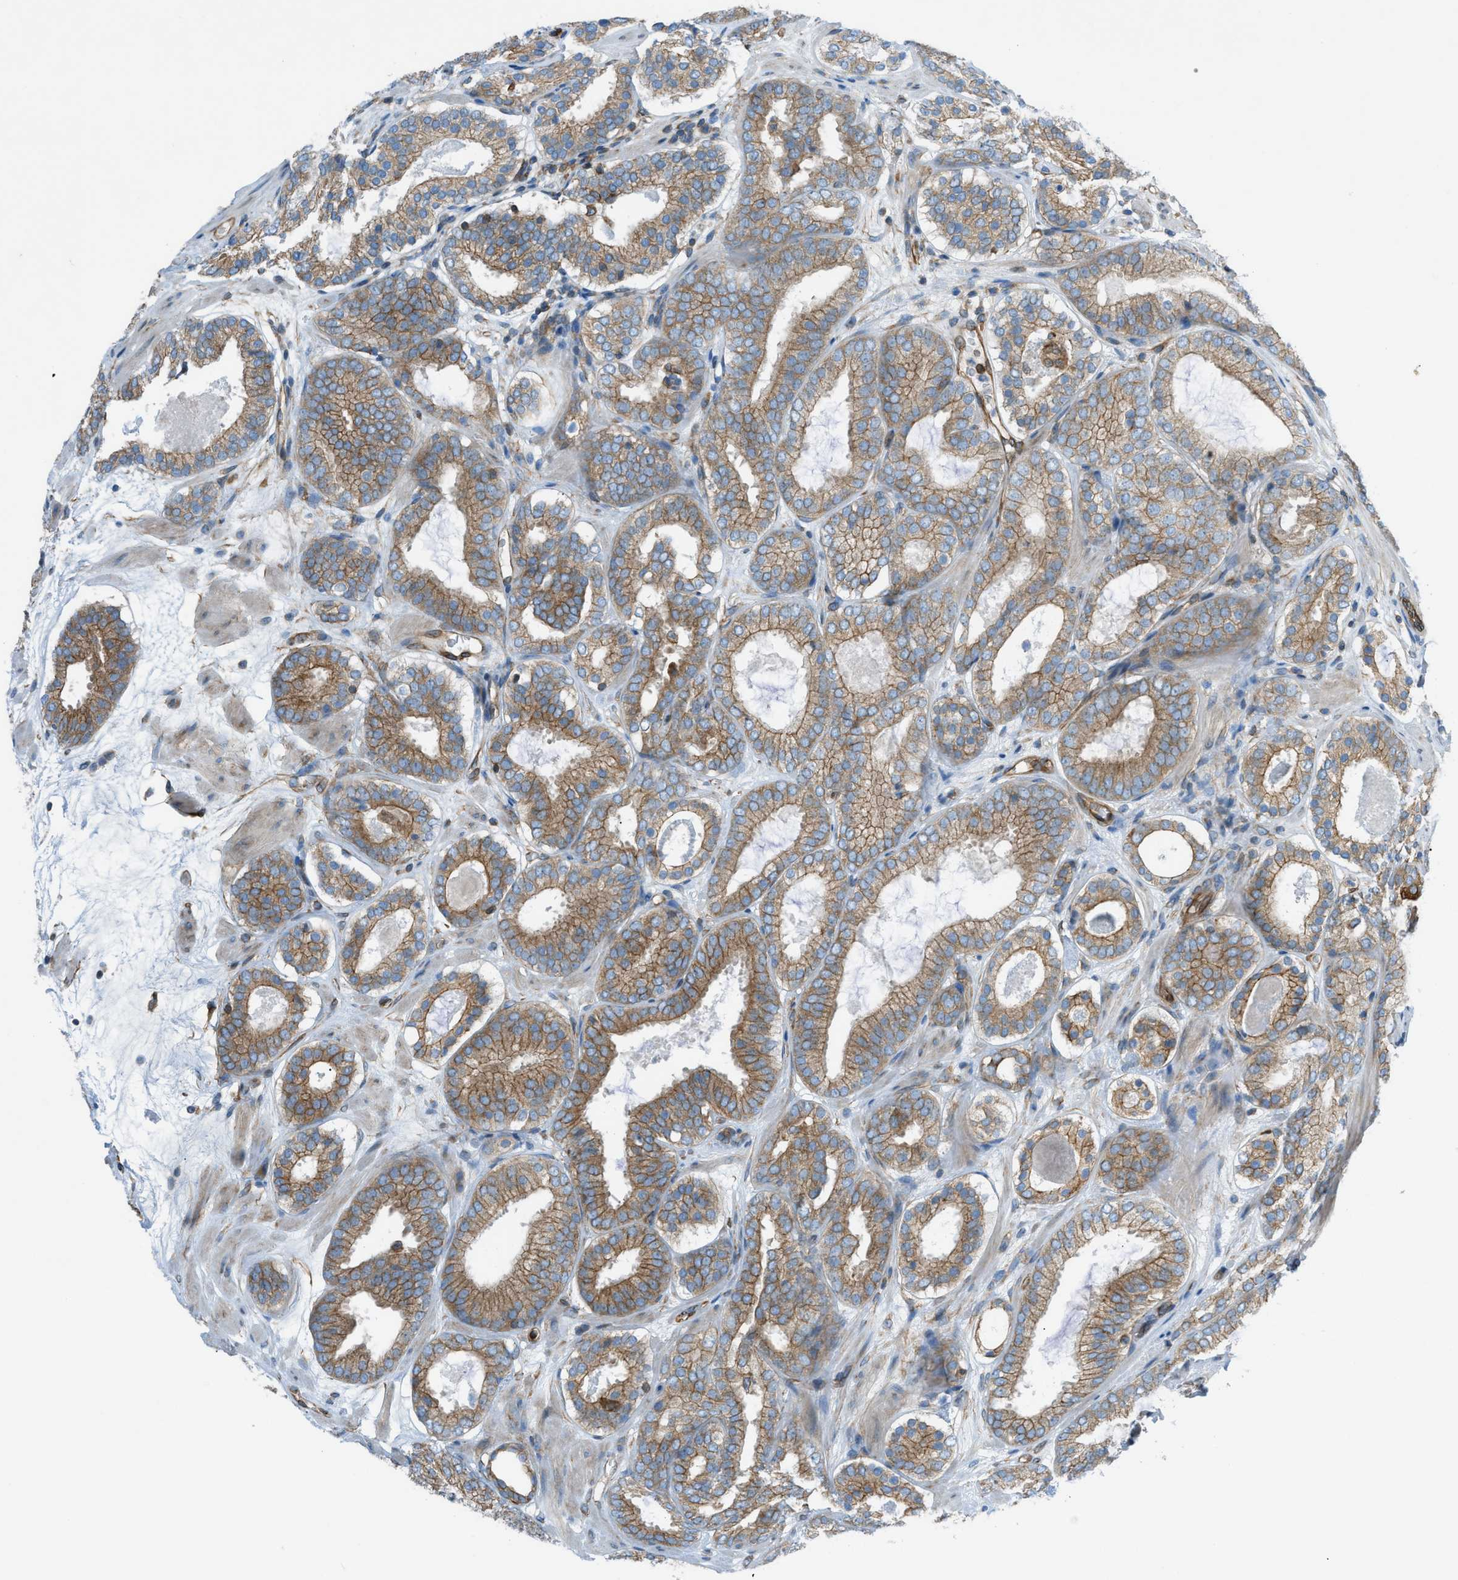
{"staining": {"intensity": "moderate", "quantity": ">75%", "location": "cytoplasmic/membranous"}, "tissue": "prostate cancer", "cell_type": "Tumor cells", "image_type": "cancer", "snomed": [{"axis": "morphology", "description": "Adenocarcinoma, Low grade"}, {"axis": "topography", "description": "Prostate"}], "caption": "Immunohistochemistry (DAB) staining of human prostate cancer (adenocarcinoma (low-grade)) reveals moderate cytoplasmic/membranous protein staining in about >75% of tumor cells.", "gene": "DMAC1", "patient": {"sex": "male", "age": 69}}